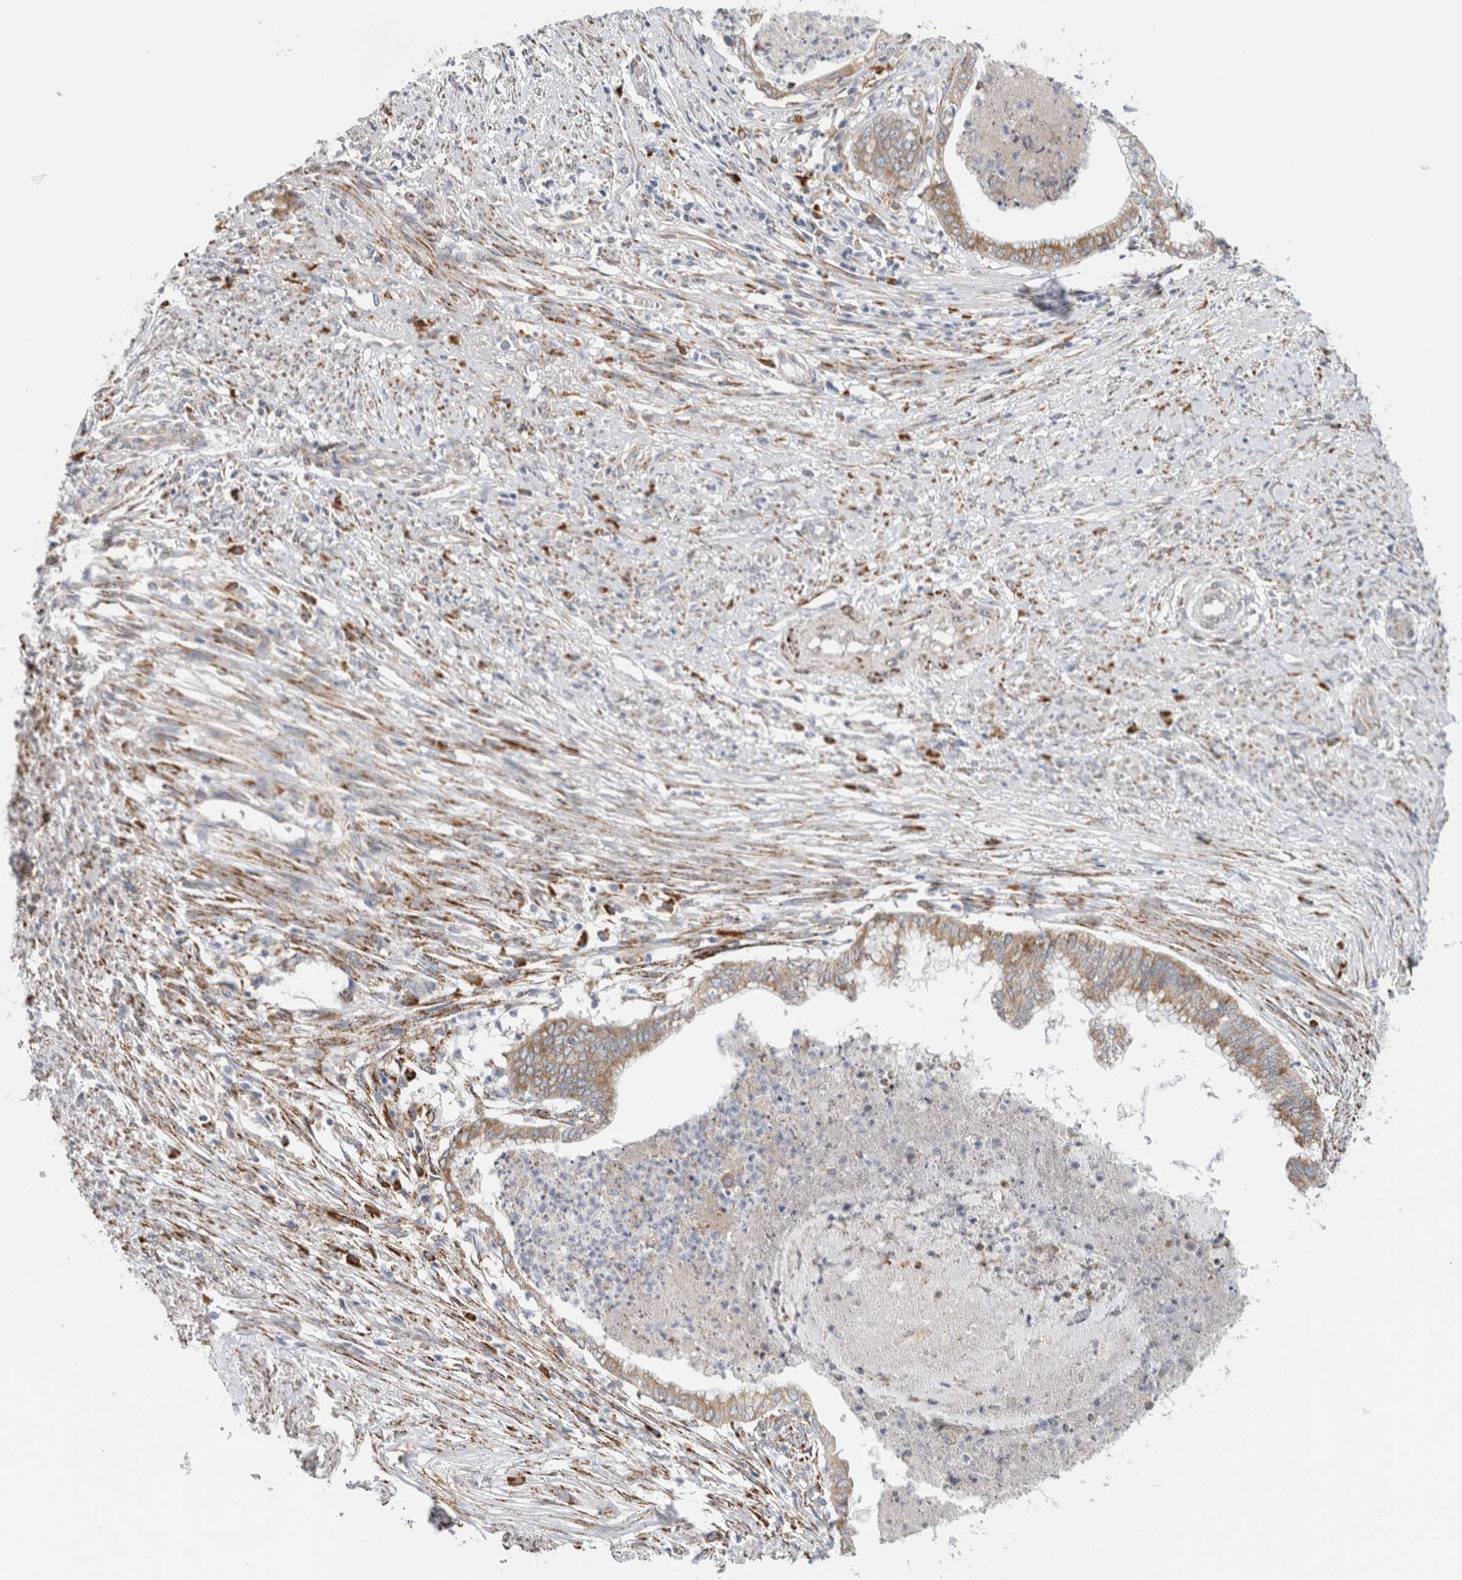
{"staining": {"intensity": "moderate", "quantity": ">75%", "location": "cytoplasmic/membranous"}, "tissue": "endometrial cancer", "cell_type": "Tumor cells", "image_type": "cancer", "snomed": [{"axis": "morphology", "description": "Necrosis, NOS"}, {"axis": "morphology", "description": "Adenocarcinoma, NOS"}, {"axis": "topography", "description": "Endometrium"}], "caption": "Immunohistochemical staining of human endometrial adenocarcinoma demonstrates medium levels of moderate cytoplasmic/membranous protein positivity in approximately >75% of tumor cells.", "gene": "RPN2", "patient": {"sex": "female", "age": 79}}